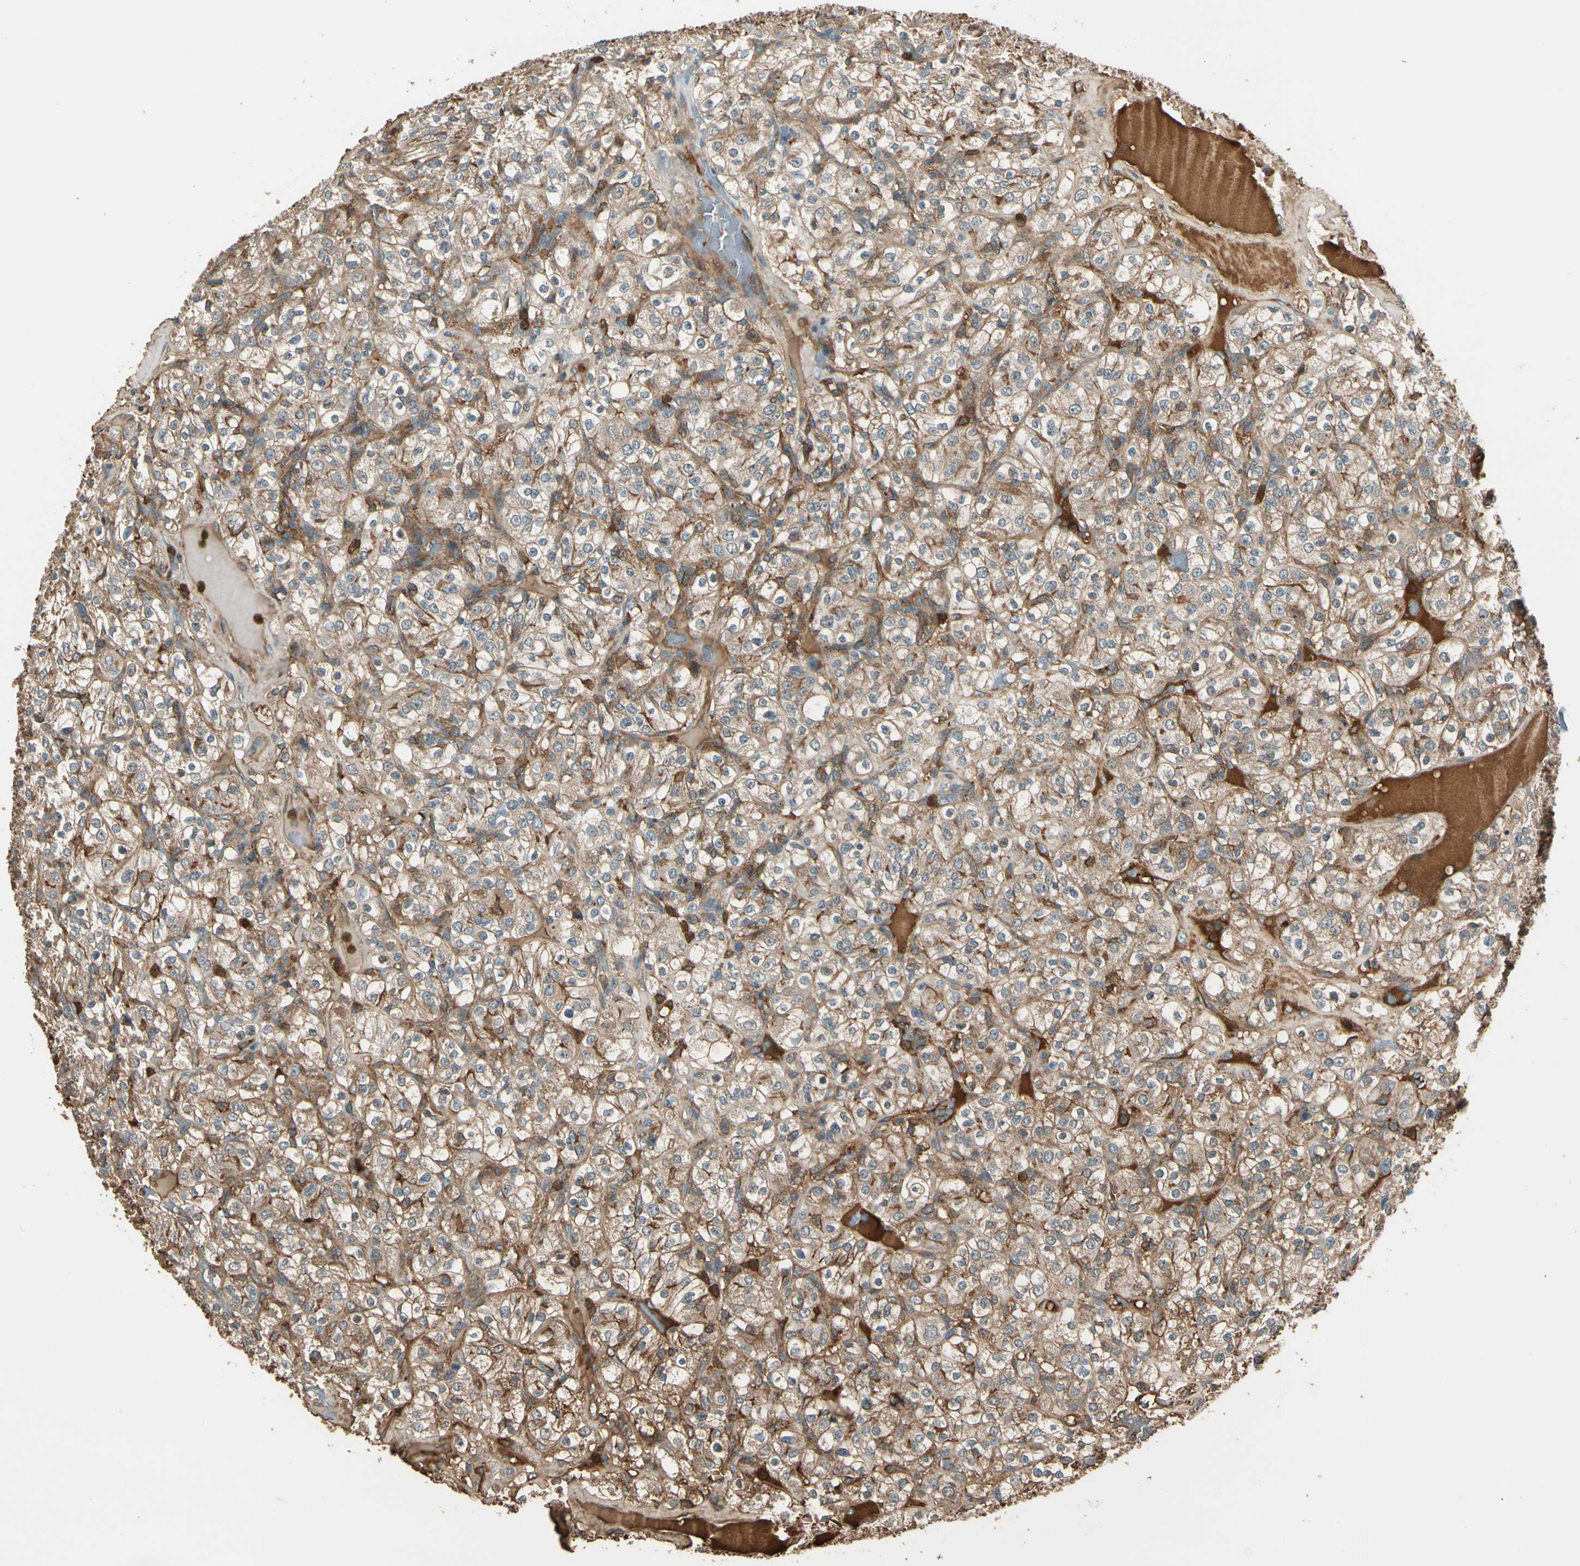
{"staining": {"intensity": "weak", "quantity": ">75%", "location": "cytoplasmic/membranous"}, "tissue": "renal cancer", "cell_type": "Tumor cells", "image_type": "cancer", "snomed": [{"axis": "morphology", "description": "Normal tissue, NOS"}, {"axis": "morphology", "description": "Adenocarcinoma, NOS"}, {"axis": "topography", "description": "Kidney"}], "caption": "Immunohistochemical staining of renal adenocarcinoma exhibits low levels of weak cytoplasmic/membranous expression in approximately >75% of tumor cells.", "gene": "STX11", "patient": {"sex": "female", "age": 72}}